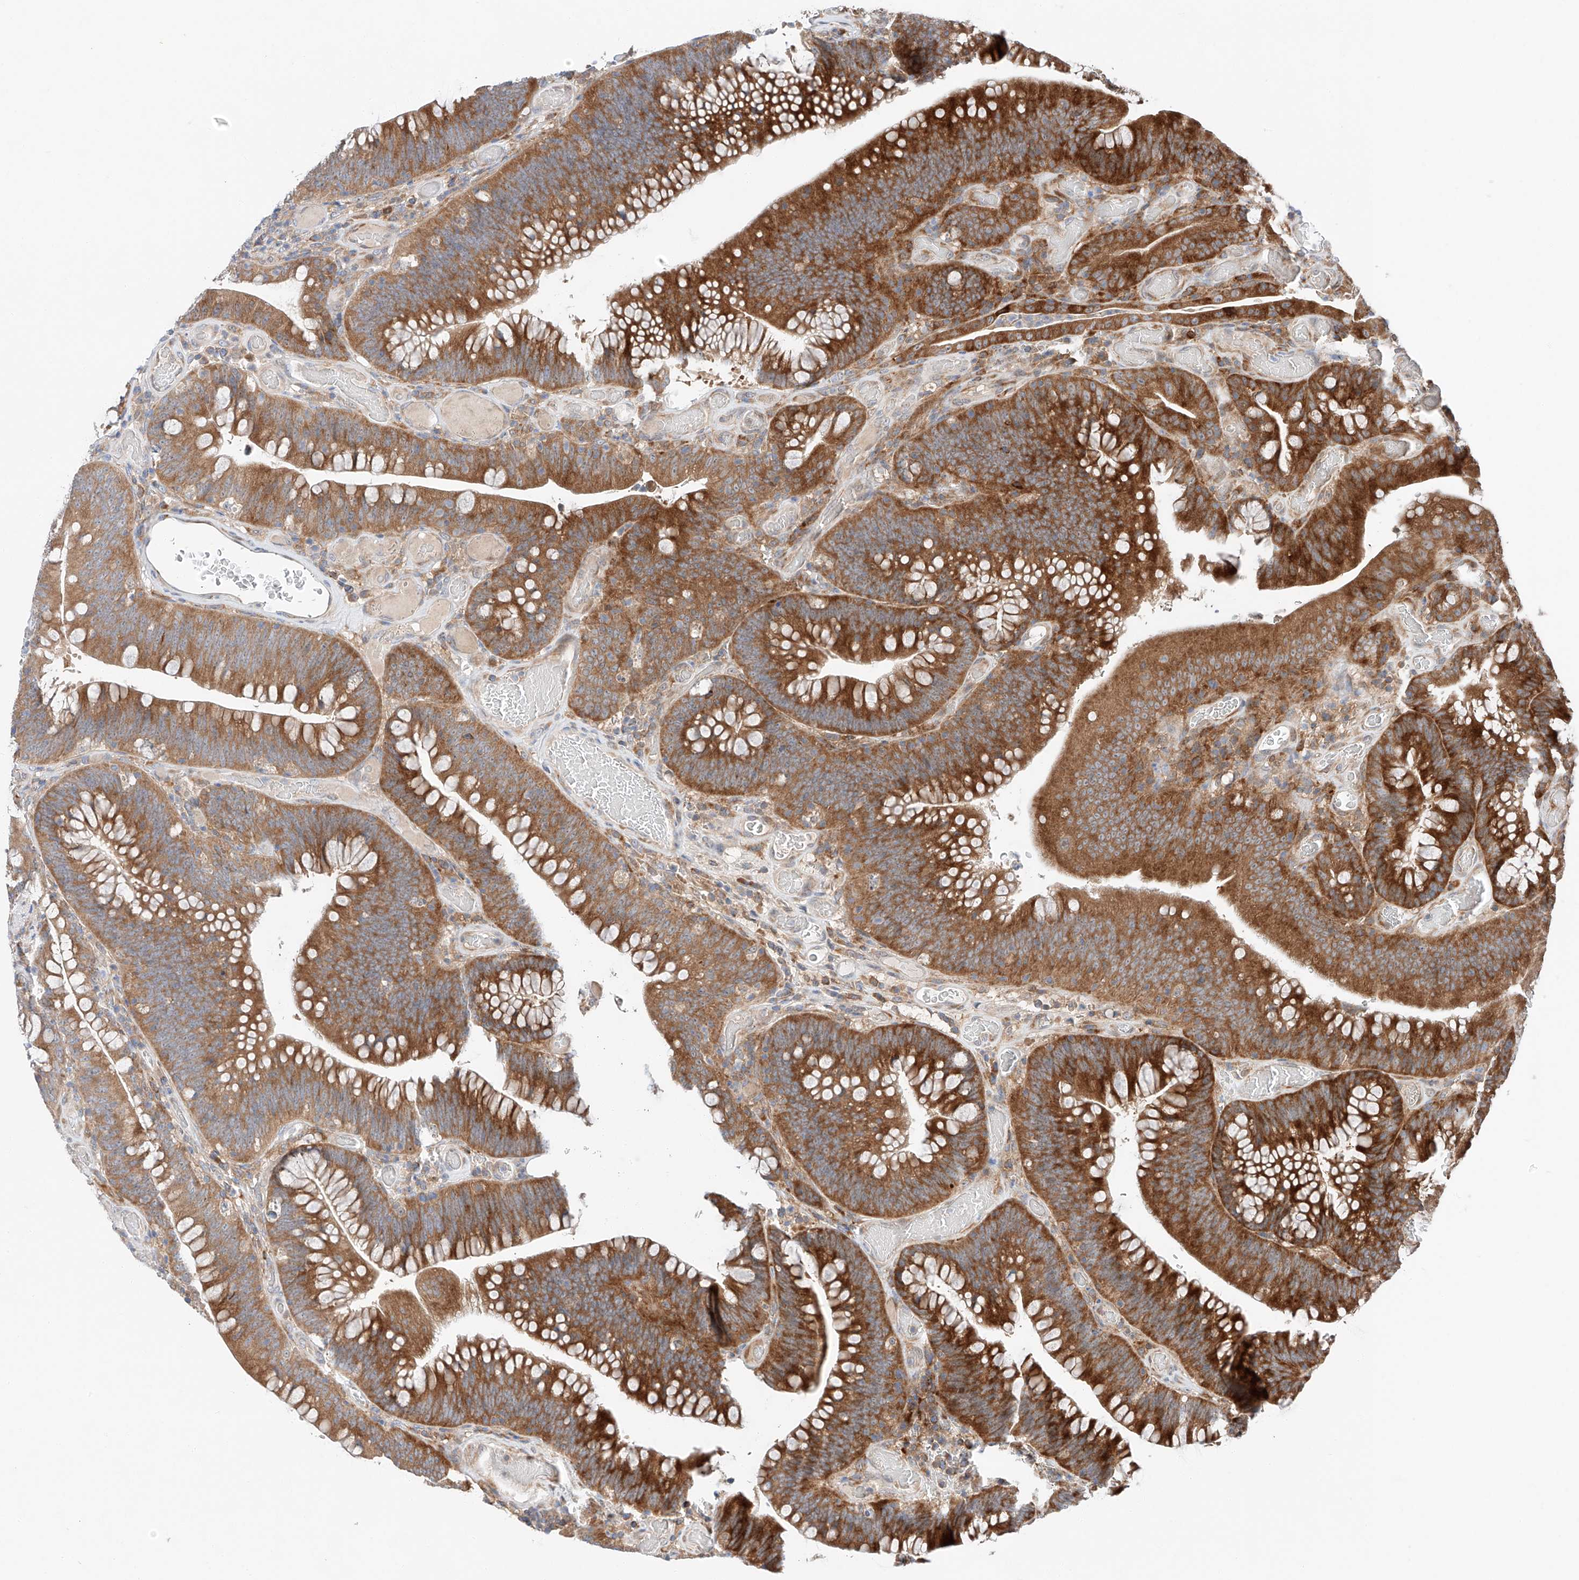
{"staining": {"intensity": "strong", "quantity": ">75%", "location": "cytoplasmic/membranous"}, "tissue": "colorectal cancer", "cell_type": "Tumor cells", "image_type": "cancer", "snomed": [{"axis": "morphology", "description": "Normal tissue, NOS"}, {"axis": "topography", "description": "Colon"}], "caption": "Brown immunohistochemical staining in human colorectal cancer displays strong cytoplasmic/membranous positivity in approximately >75% of tumor cells.", "gene": "RUSC1", "patient": {"sex": "female", "age": 82}}